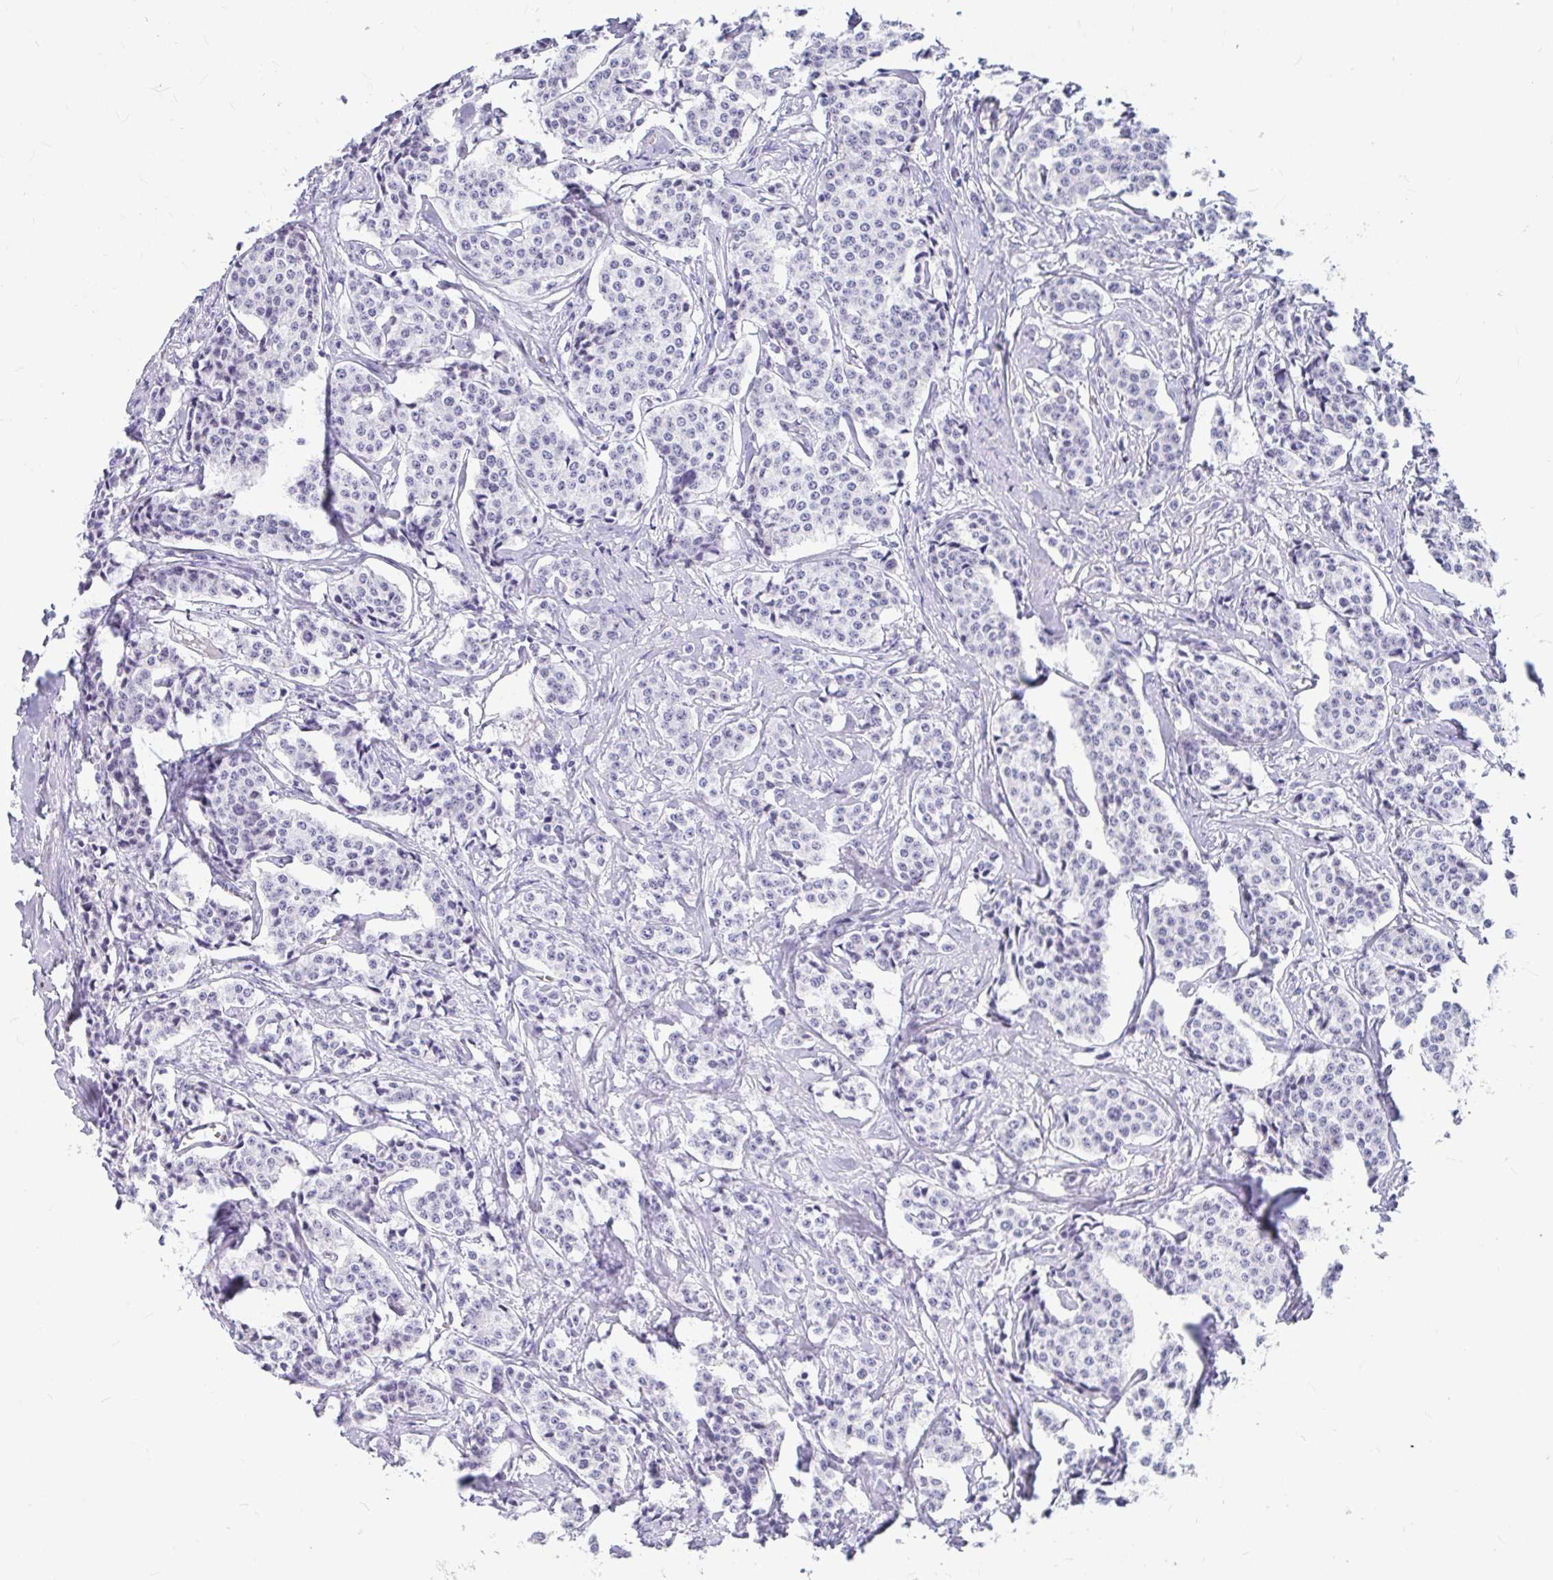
{"staining": {"intensity": "negative", "quantity": "none", "location": "none"}, "tissue": "carcinoid", "cell_type": "Tumor cells", "image_type": "cancer", "snomed": [{"axis": "morphology", "description": "Carcinoid, malignant, NOS"}, {"axis": "topography", "description": "Small intestine"}], "caption": "IHC of malignant carcinoid demonstrates no expression in tumor cells.", "gene": "OR5J2", "patient": {"sex": "female", "age": 64}}